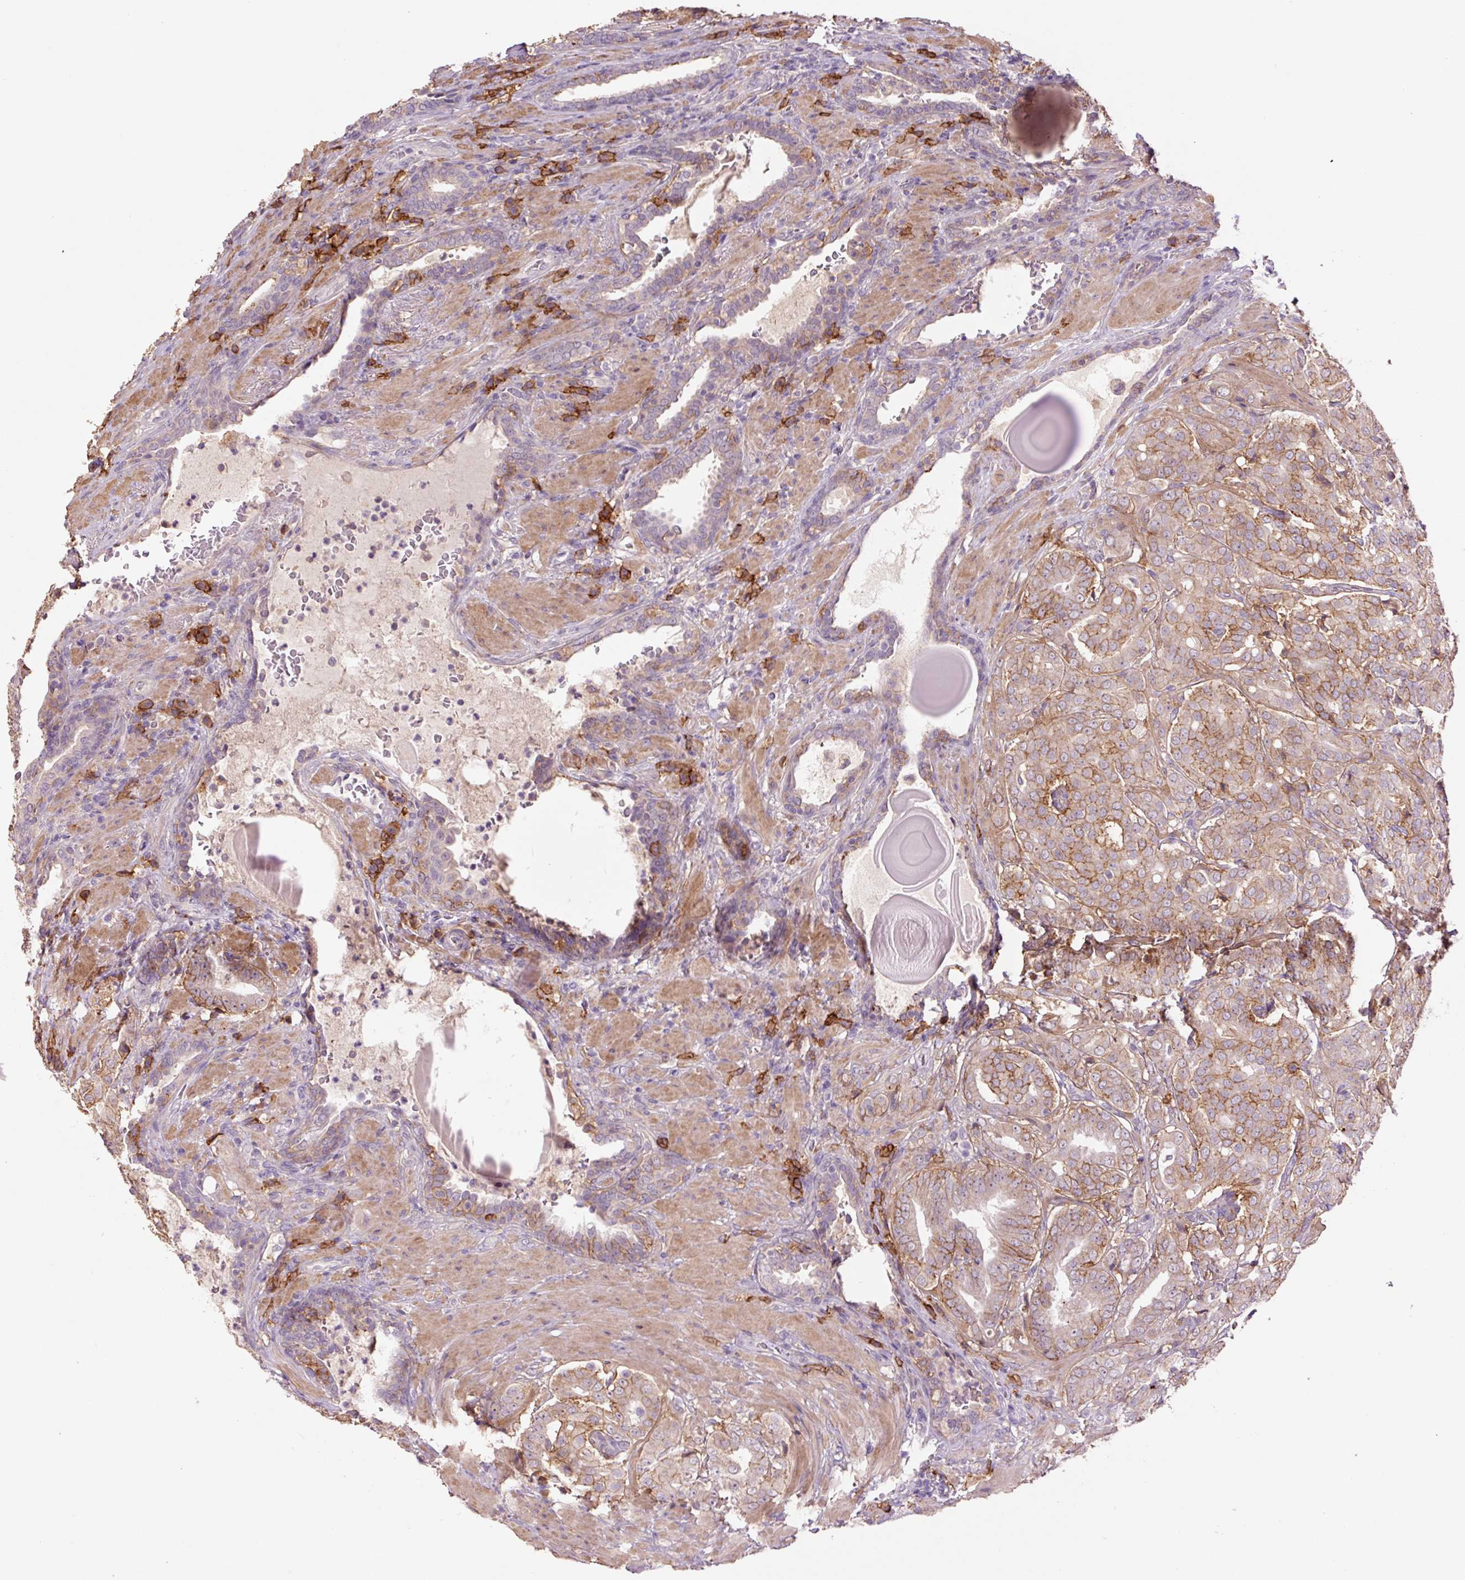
{"staining": {"intensity": "moderate", "quantity": ">75%", "location": "cytoplasmic/membranous"}, "tissue": "prostate cancer", "cell_type": "Tumor cells", "image_type": "cancer", "snomed": [{"axis": "morphology", "description": "Adenocarcinoma, High grade"}, {"axis": "topography", "description": "Prostate"}], "caption": "Immunohistochemical staining of human adenocarcinoma (high-grade) (prostate) demonstrates medium levels of moderate cytoplasmic/membranous protein positivity in about >75% of tumor cells.", "gene": "SLC1A4", "patient": {"sex": "male", "age": 68}}